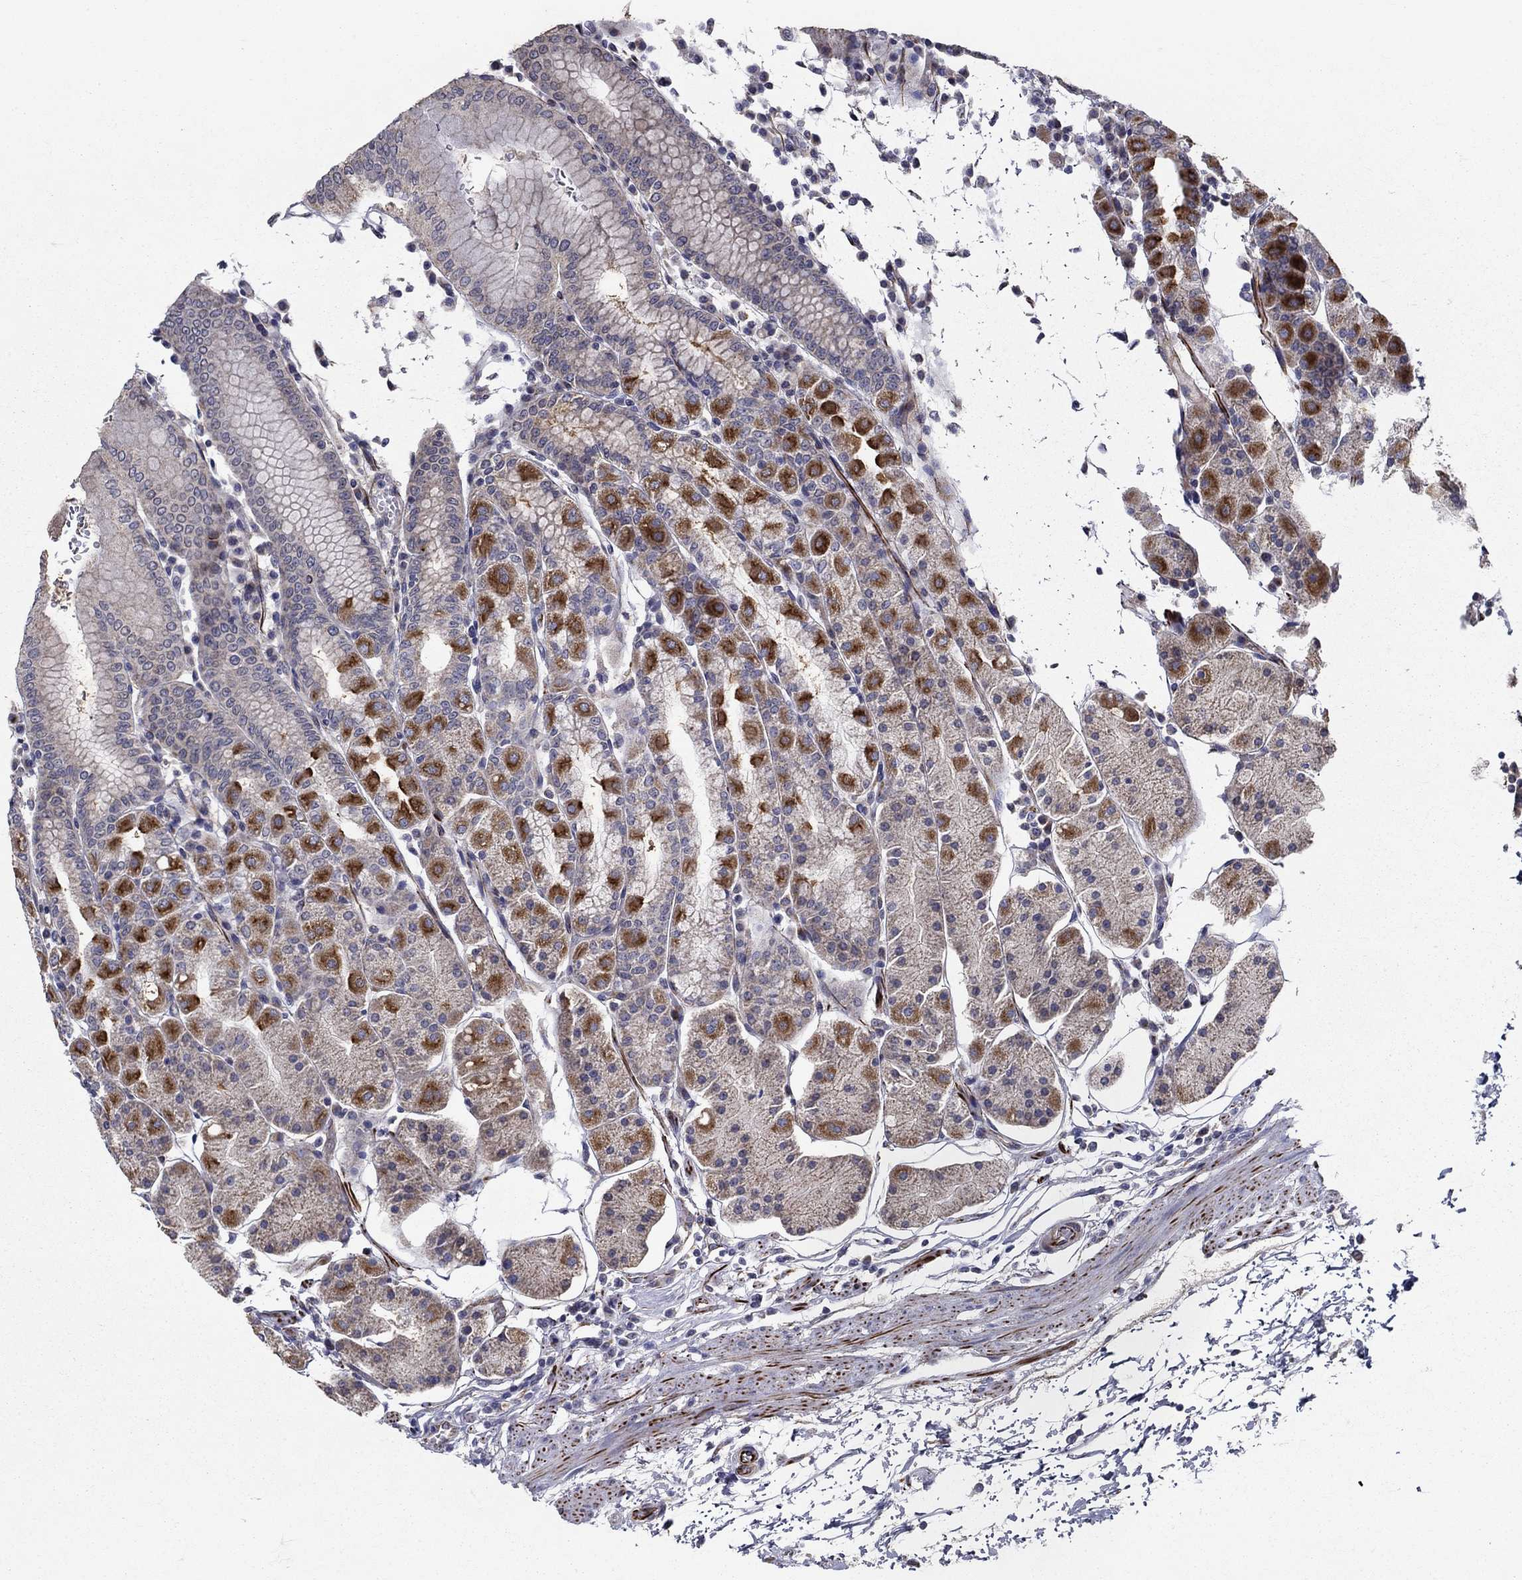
{"staining": {"intensity": "strong", "quantity": "<25%", "location": "cytoplasmic/membranous"}, "tissue": "stomach", "cell_type": "Glandular cells", "image_type": "normal", "snomed": [{"axis": "morphology", "description": "Normal tissue, NOS"}, {"axis": "topography", "description": "Stomach"}], "caption": "Glandular cells exhibit medium levels of strong cytoplasmic/membranous positivity in approximately <25% of cells in normal stomach. The staining was performed using DAB (3,3'-diaminobenzidine), with brown indicating positive protein expression. Nuclei are stained blue with hematoxylin.", "gene": "LACTB2", "patient": {"sex": "male", "age": 54}}